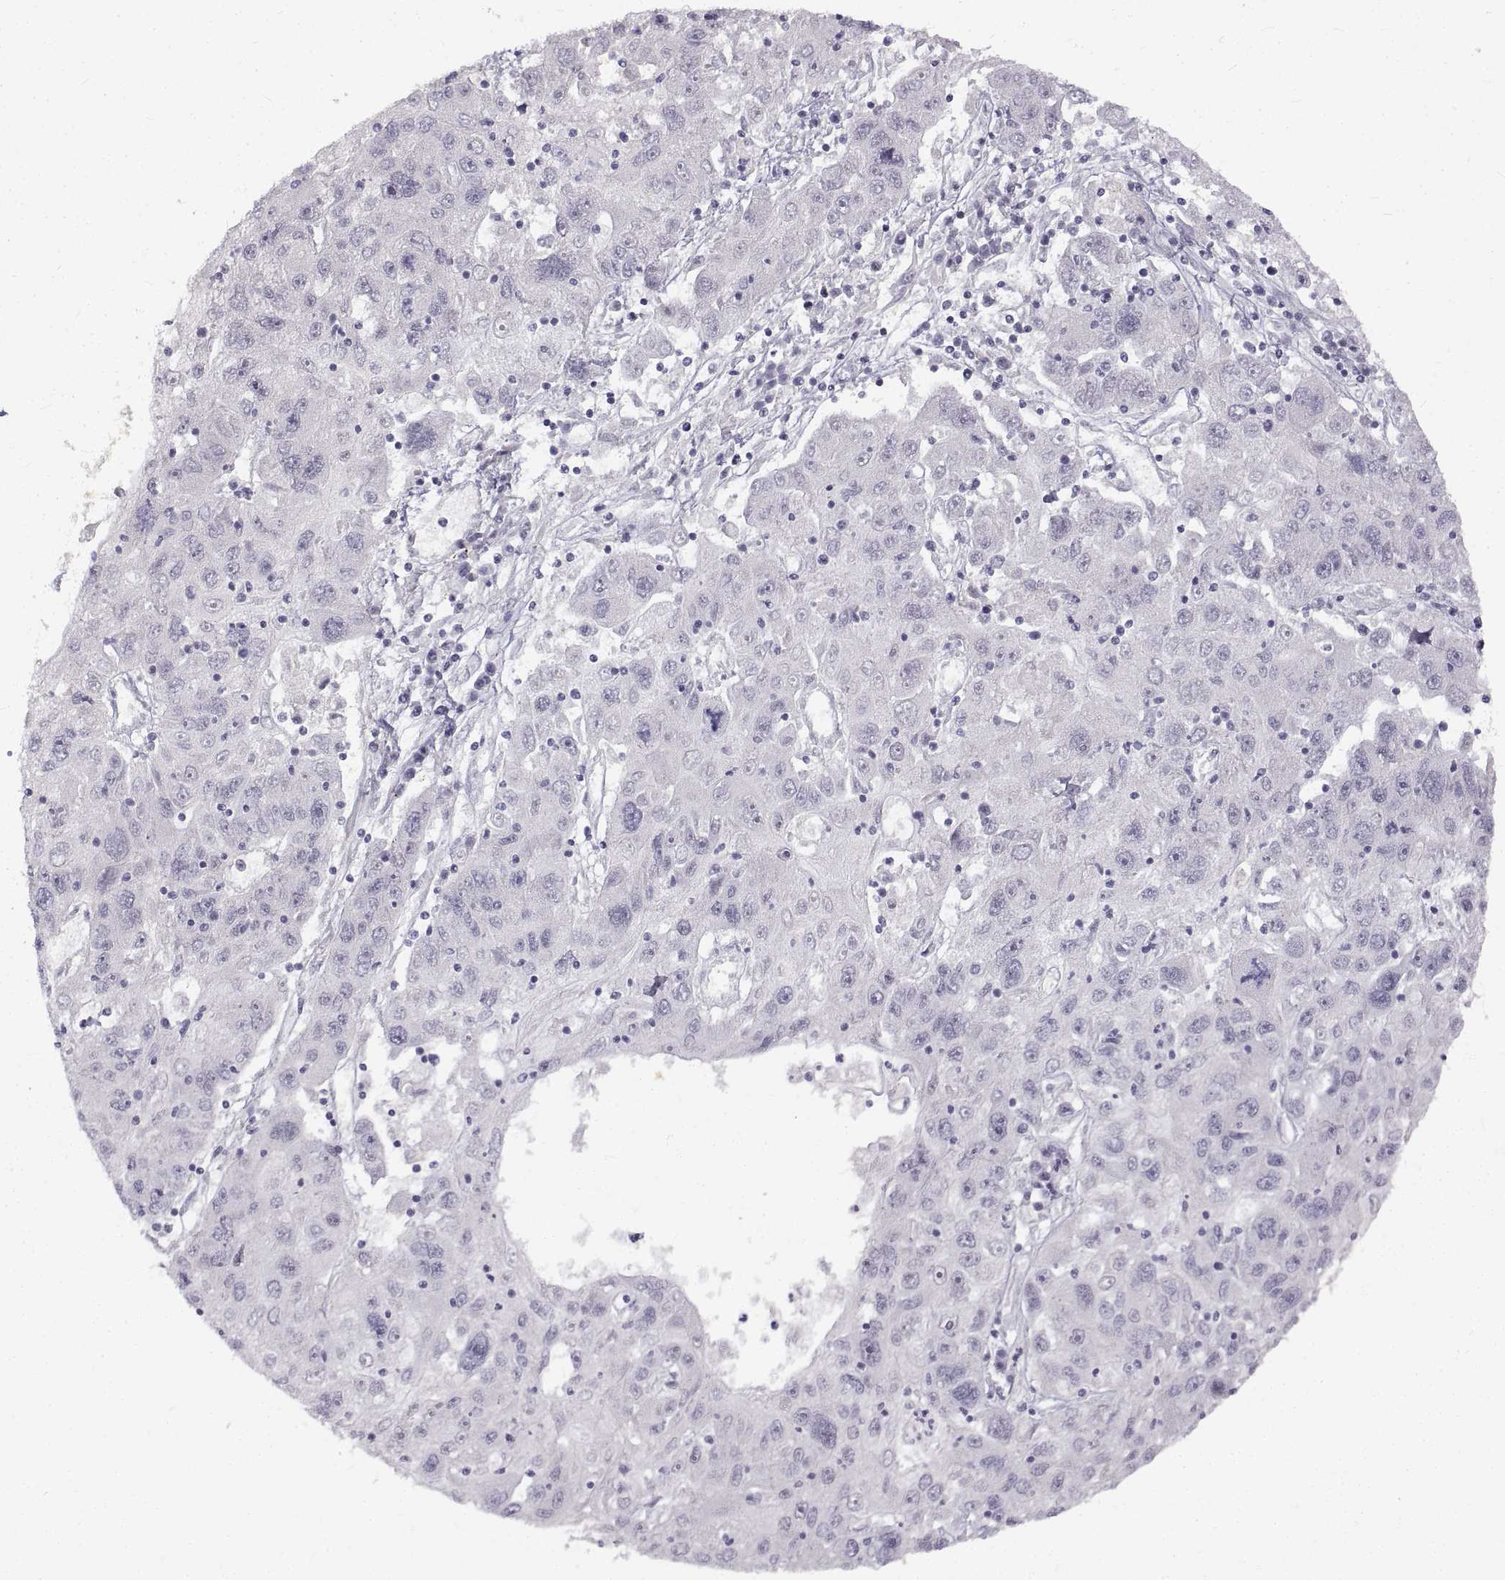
{"staining": {"intensity": "negative", "quantity": "none", "location": "none"}, "tissue": "stomach cancer", "cell_type": "Tumor cells", "image_type": "cancer", "snomed": [{"axis": "morphology", "description": "Adenocarcinoma, NOS"}, {"axis": "topography", "description": "Stomach"}], "caption": "Stomach adenocarcinoma was stained to show a protein in brown. There is no significant staining in tumor cells. Nuclei are stained in blue.", "gene": "ANO2", "patient": {"sex": "male", "age": 56}}